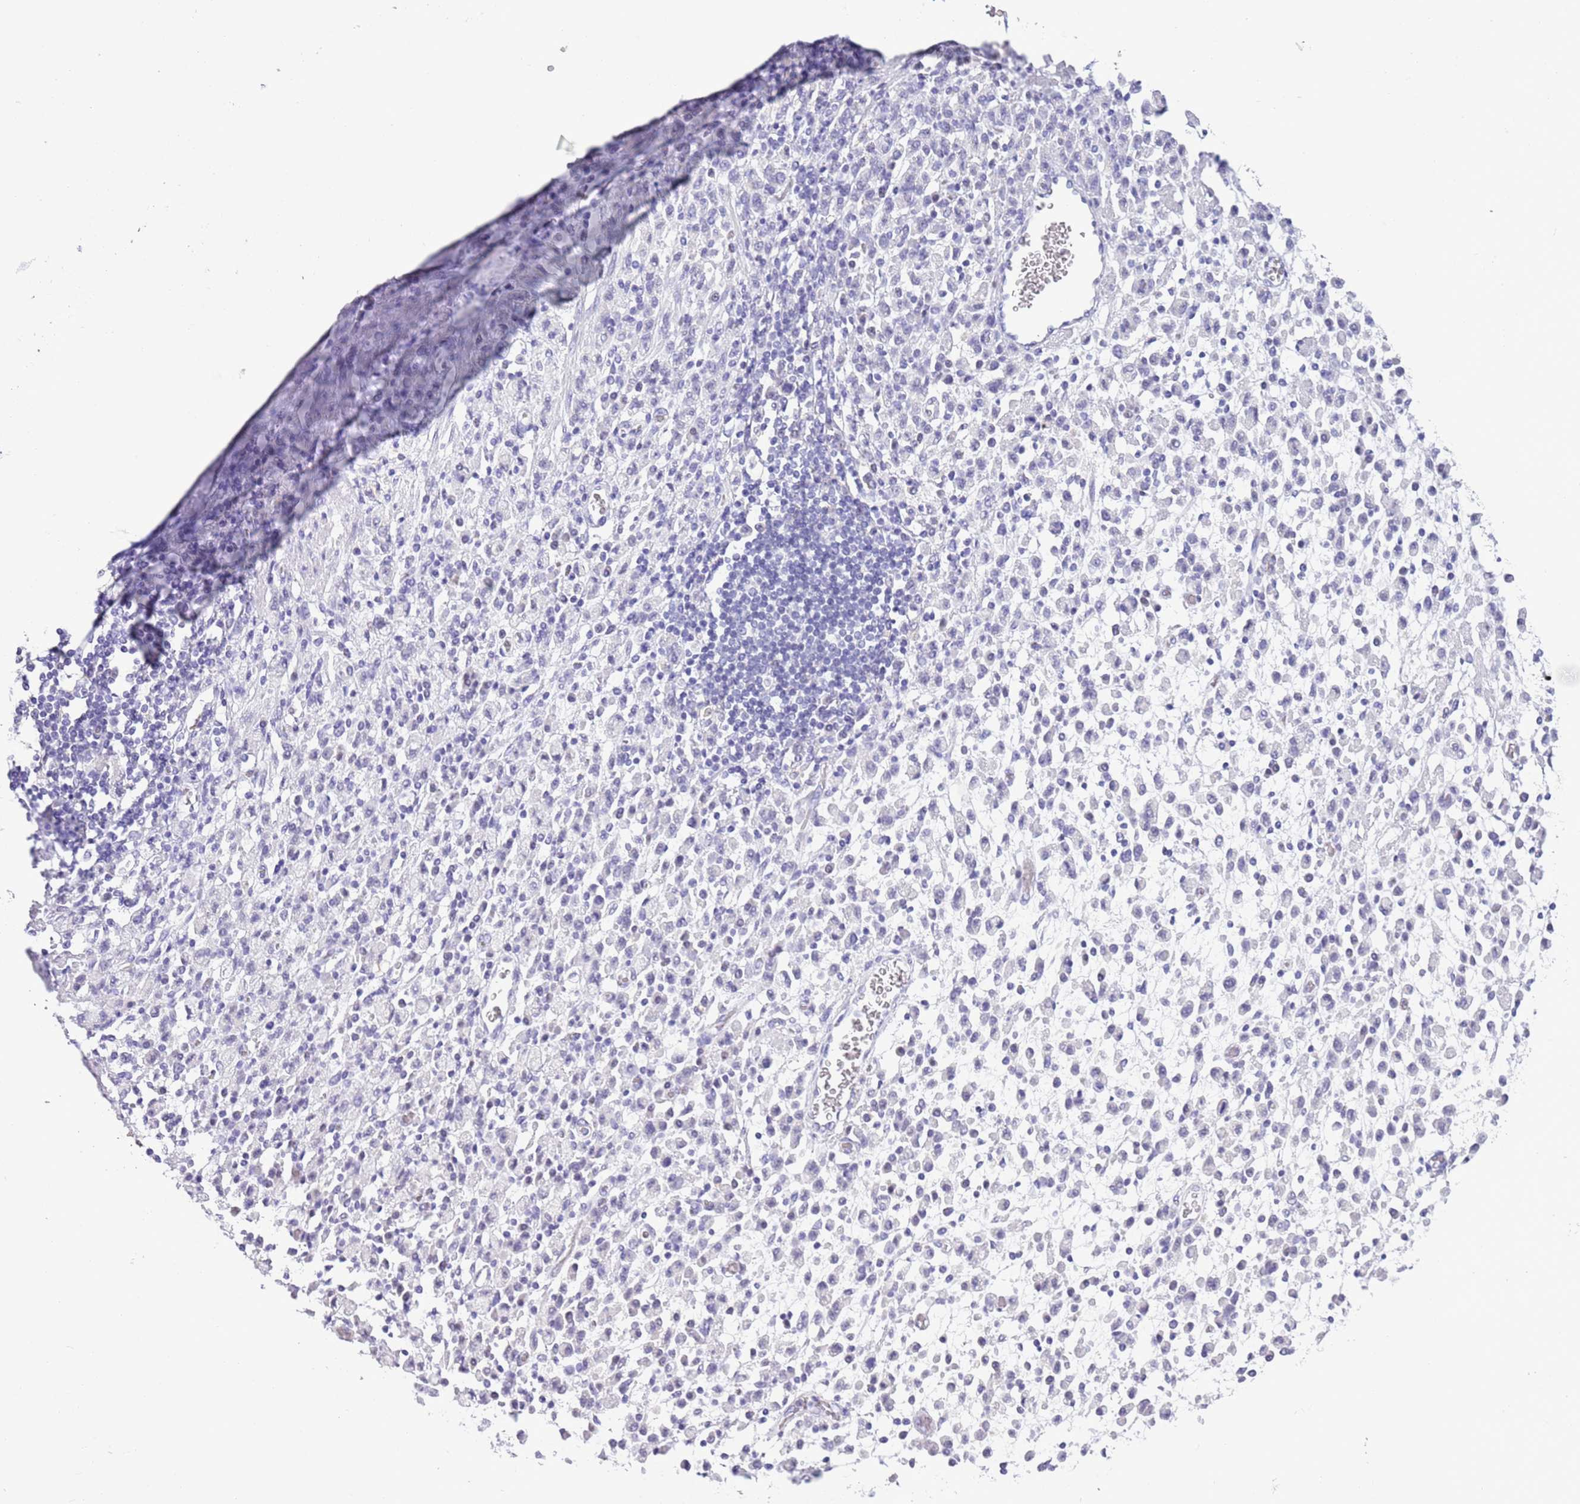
{"staining": {"intensity": "negative", "quantity": "none", "location": "none"}, "tissue": "stomach cancer", "cell_type": "Tumor cells", "image_type": "cancer", "snomed": [{"axis": "morphology", "description": "Adenocarcinoma, NOS"}, {"axis": "topography", "description": "Stomach"}], "caption": "Immunohistochemistry of stomach cancer (adenocarcinoma) exhibits no expression in tumor cells. (IHC, brightfield microscopy, high magnification).", "gene": "PPP1R17", "patient": {"sex": "male", "age": 77}}